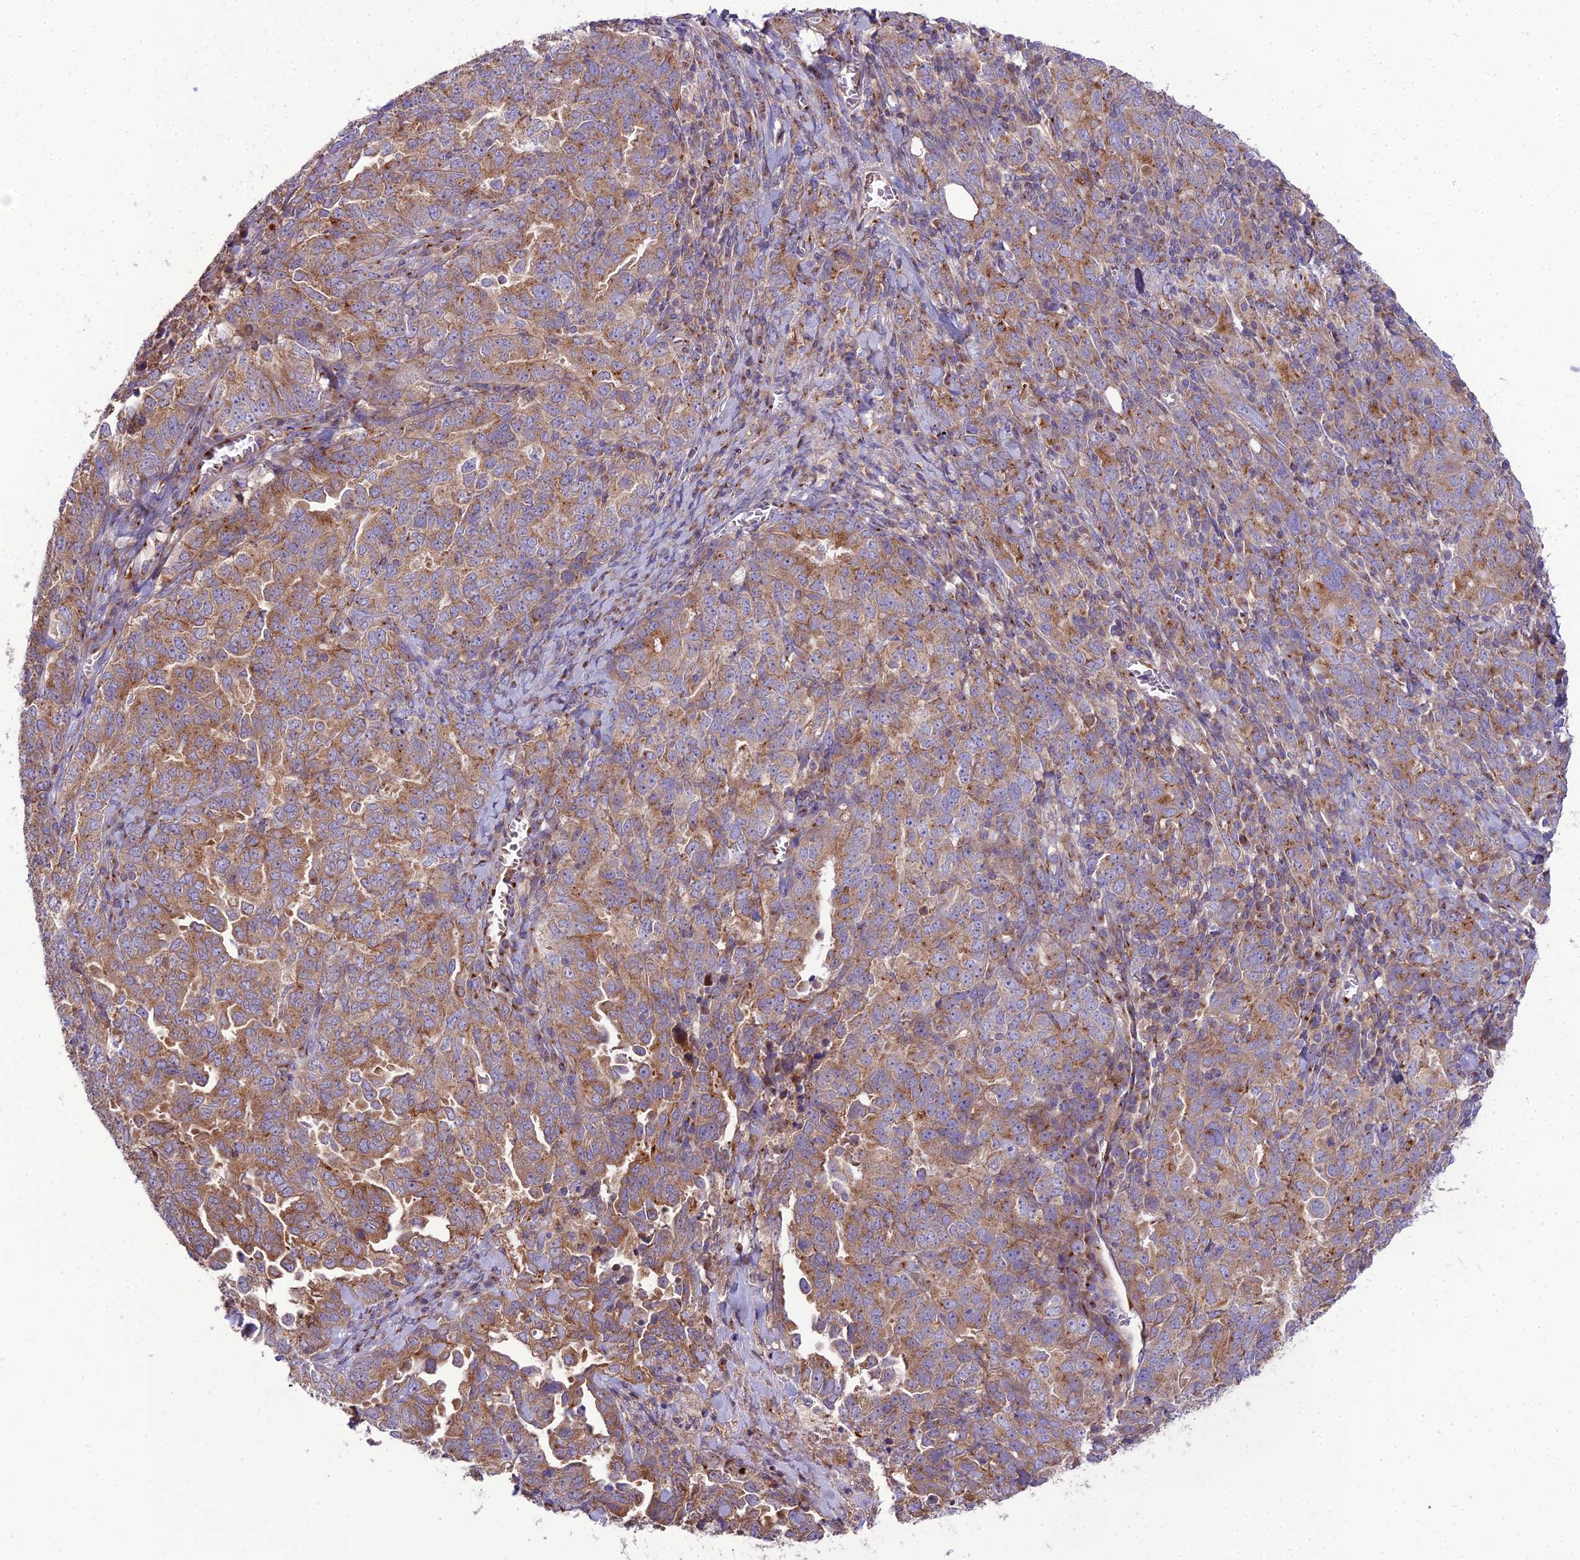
{"staining": {"intensity": "moderate", "quantity": ">75%", "location": "cytoplasmic/membranous"}, "tissue": "ovarian cancer", "cell_type": "Tumor cells", "image_type": "cancer", "snomed": [{"axis": "morphology", "description": "Carcinoma, endometroid"}, {"axis": "topography", "description": "Ovary"}], "caption": "The immunohistochemical stain labels moderate cytoplasmic/membranous positivity in tumor cells of ovarian endometroid carcinoma tissue. (DAB (3,3'-diaminobenzidine) IHC with brightfield microscopy, high magnification).", "gene": "SPRYD7", "patient": {"sex": "female", "age": 62}}